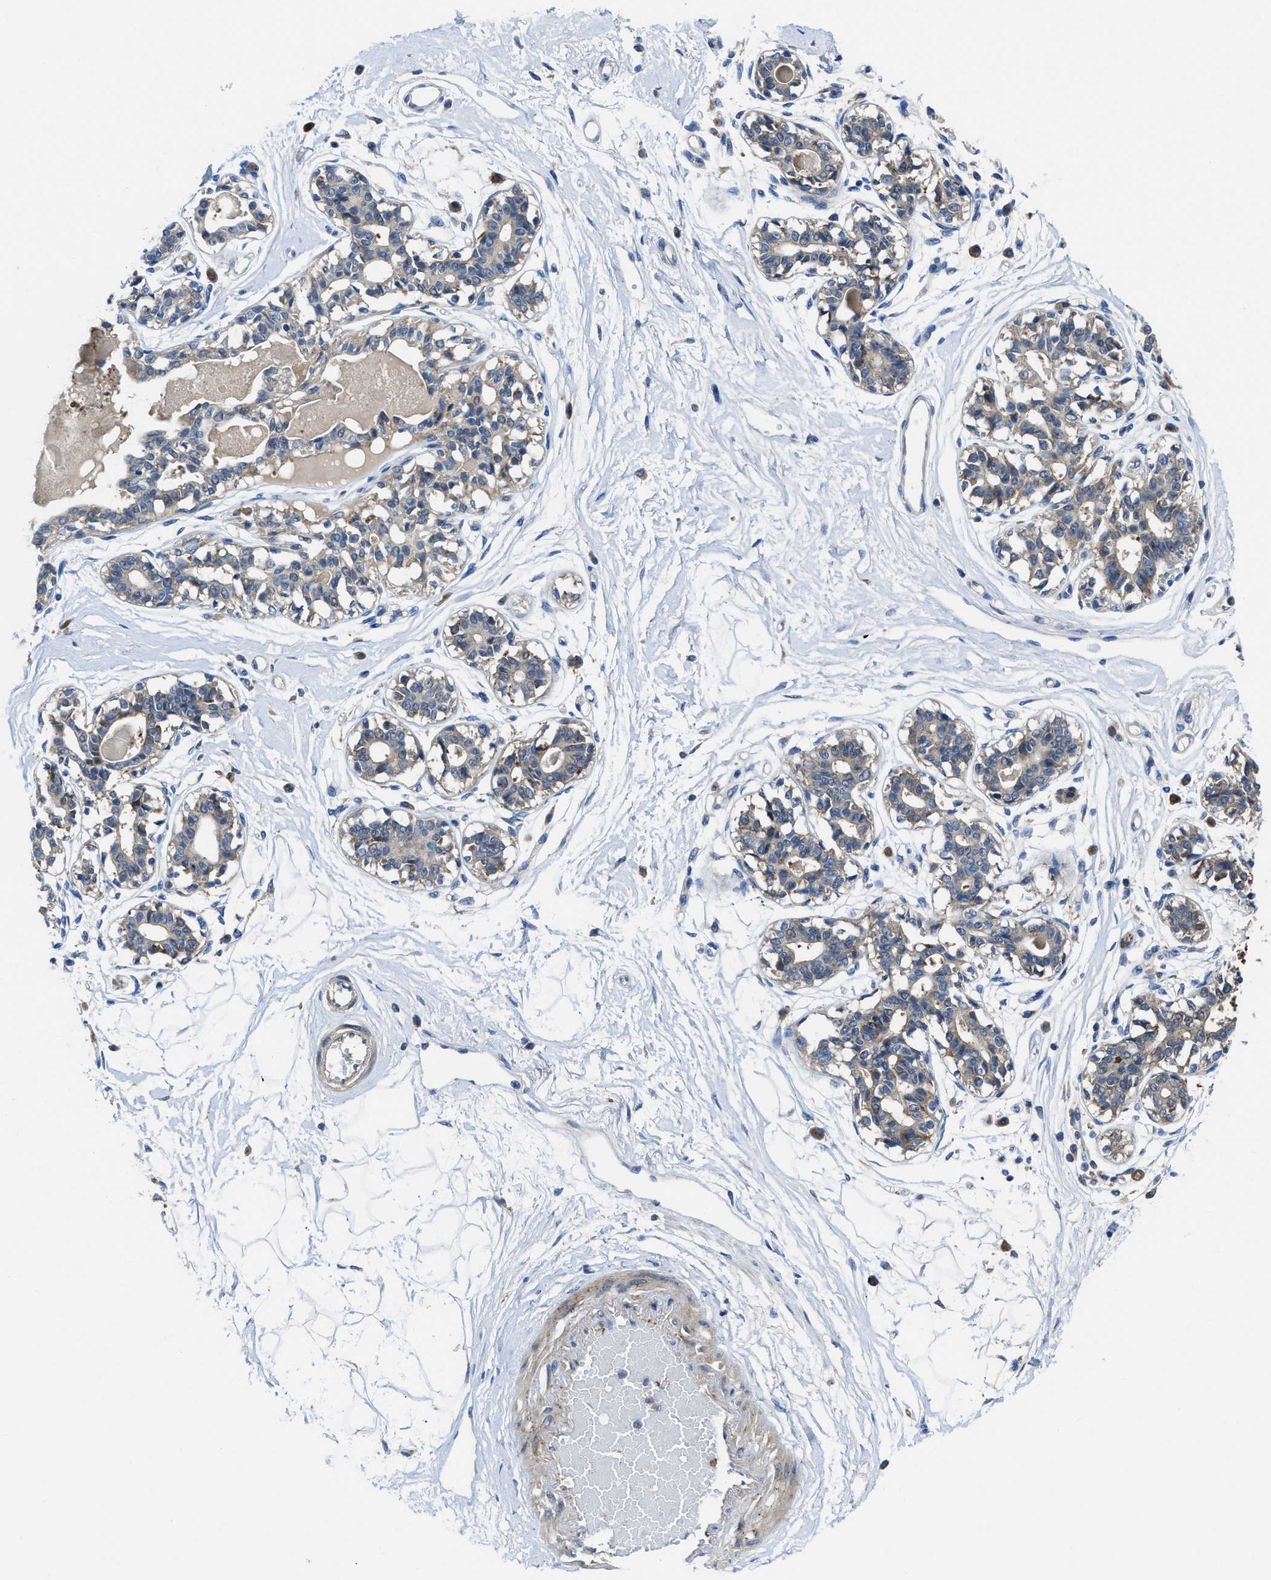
{"staining": {"intensity": "negative", "quantity": "none", "location": "none"}, "tissue": "breast", "cell_type": "Adipocytes", "image_type": "normal", "snomed": [{"axis": "morphology", "description": "Normal tissue, NOS"}, {"axis": "topography", "description": "Breast"}], "caption": "DAB (3,3'-diaminobenzidine) immunohistochemical staining of benign breast reveals no significant staining in adipocytes.", "gene": "MAP3K20", "patient": {"sex": "female", "age": 45}}